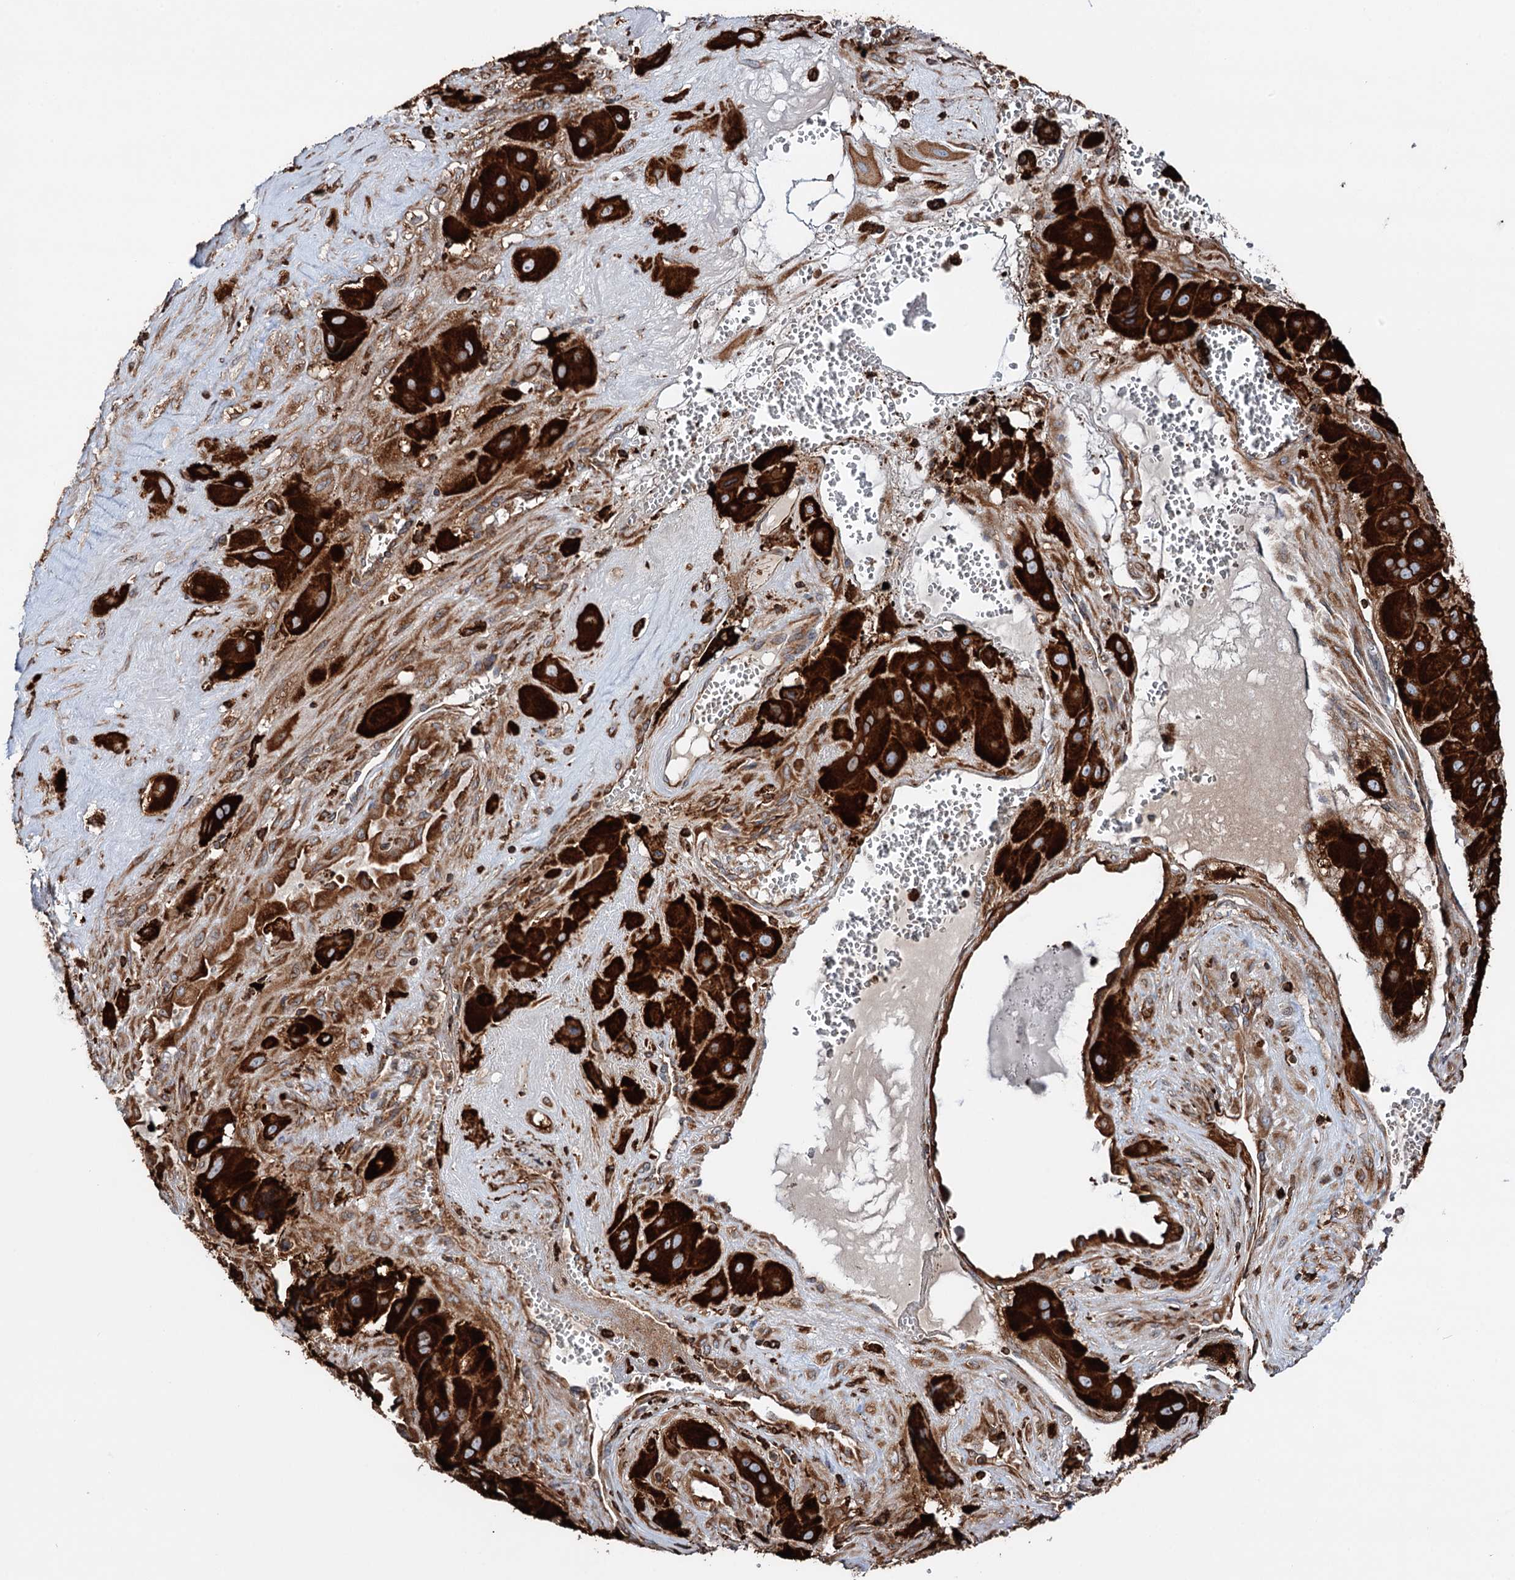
{"staining": {"intensity": "strong", "quantity": ">75%", "location": "cytoplasmic/membranous"}, "tissue": "cervical cancer", "cell_type": "Tumor cells", "image_type": "cancer", "snomed": [{"axis": "morphology", "description": "Squamous cell carcinoma, NOS"}, {"axis": "topography", "description": "Cervix"}], "caption": "Tumor cells reveal high levels of strong cytoplasmic/membranous staining in about >75% of cells in squamous cell carcinoma (cervical). (Stains: DAB (3,3'-diaminobenzidine) in brown, nuclei in blue, Microscopy: brightfield microscopy at high magnification).", "gene": "ERP29", "patient": {"sex": "female", "age": 34}}